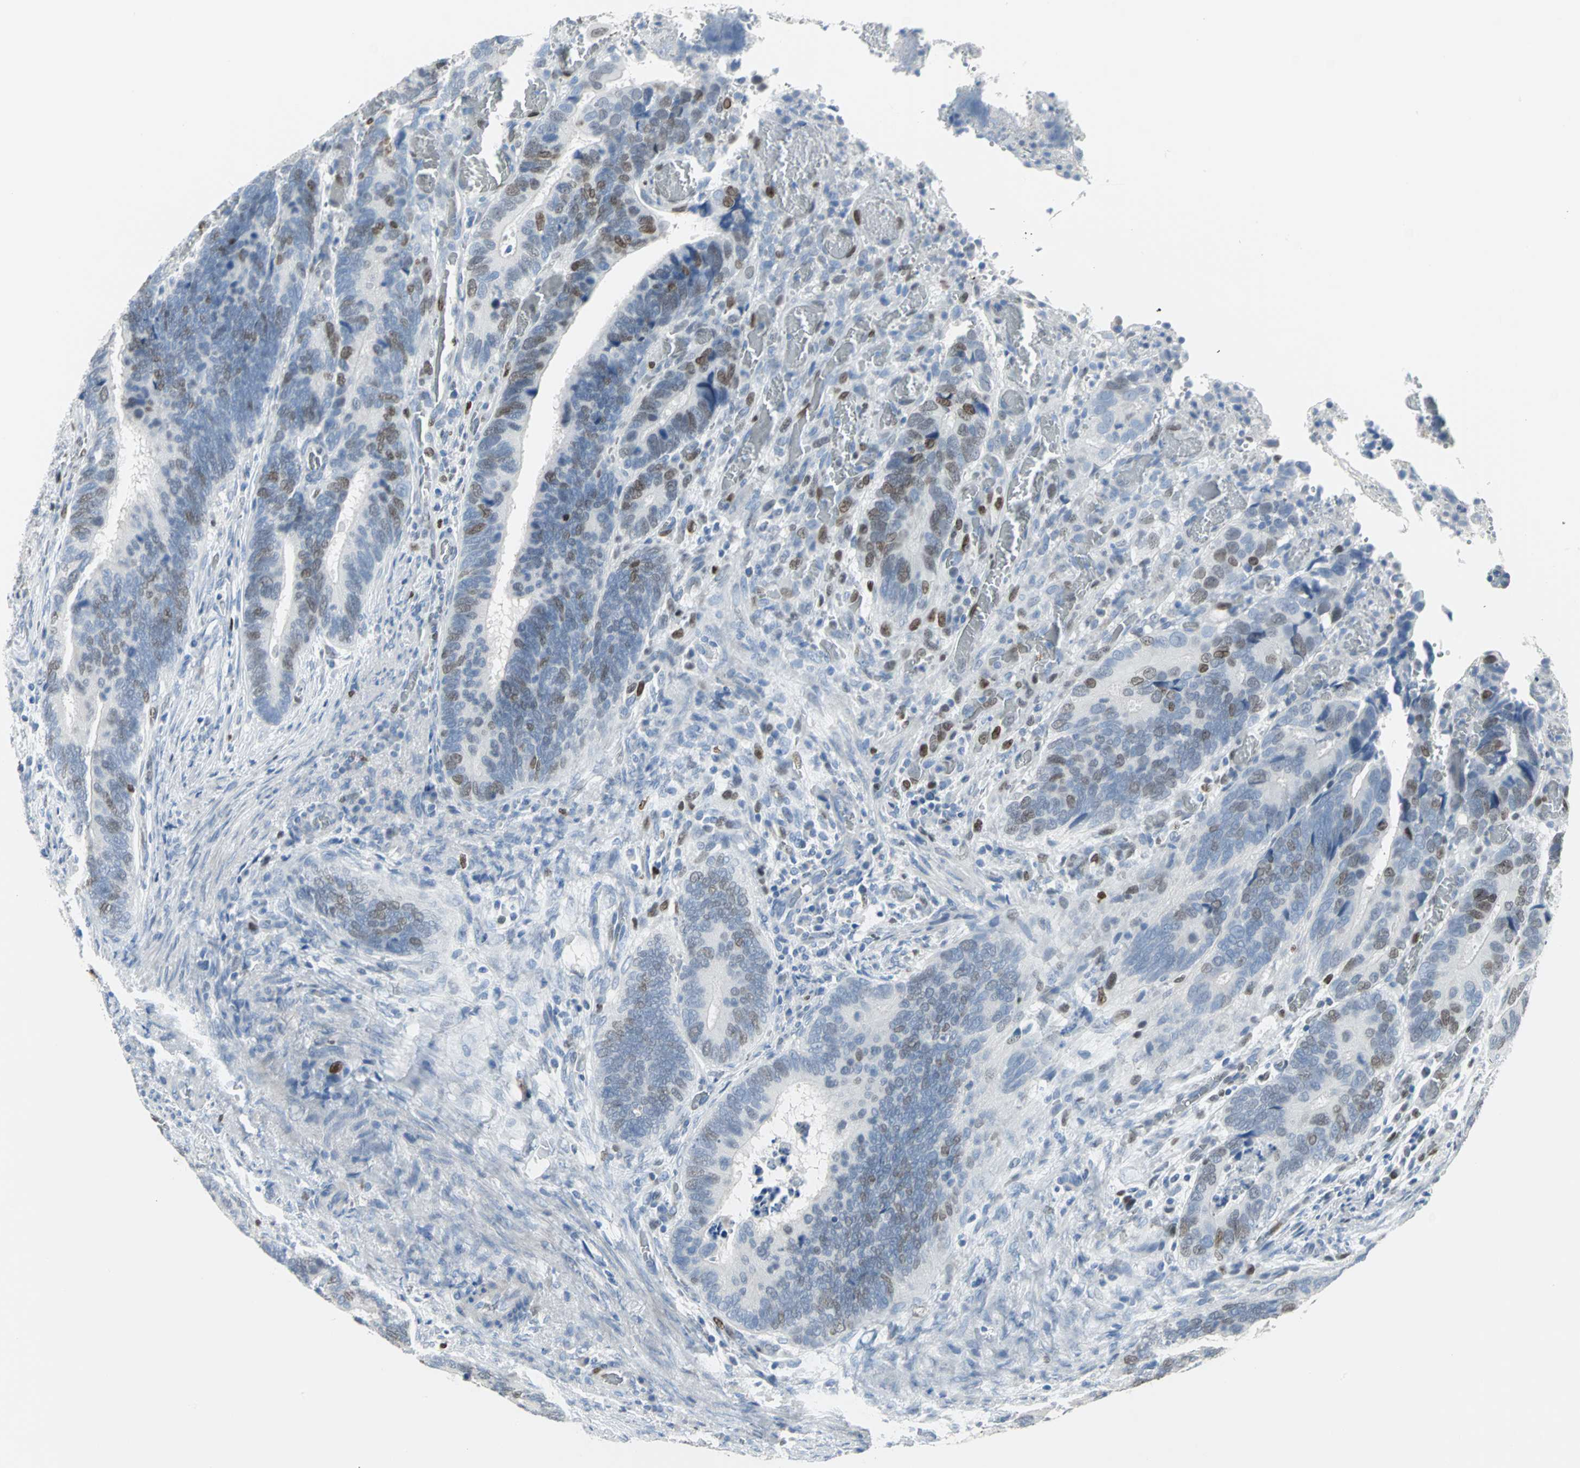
{"staining": {"intensity": "moderate", "quantity": "25%-75%", "location": "nuclear"}, "tissue": "colorectal cancer", "cell_type": "Tumor cells", "image_type": "cancer", "snomed": [{"axis": "morphology", "description": "Adenocarcinoma, NOS"}, {"axis": "topography", "description": "Colon"}], "caption": "High-power microscopy captured an IHC image of colorectal adenocarcinoma, revealing moderate nuclear staining in approximately 25%-75% of tumor cells. The protein is stained brown, and the nuclei are stained in blue (DAB IHC with brightfield microscopy, high magnification).", "gene": "MCM3", "patient": {"sex": "male", "age": 72}}